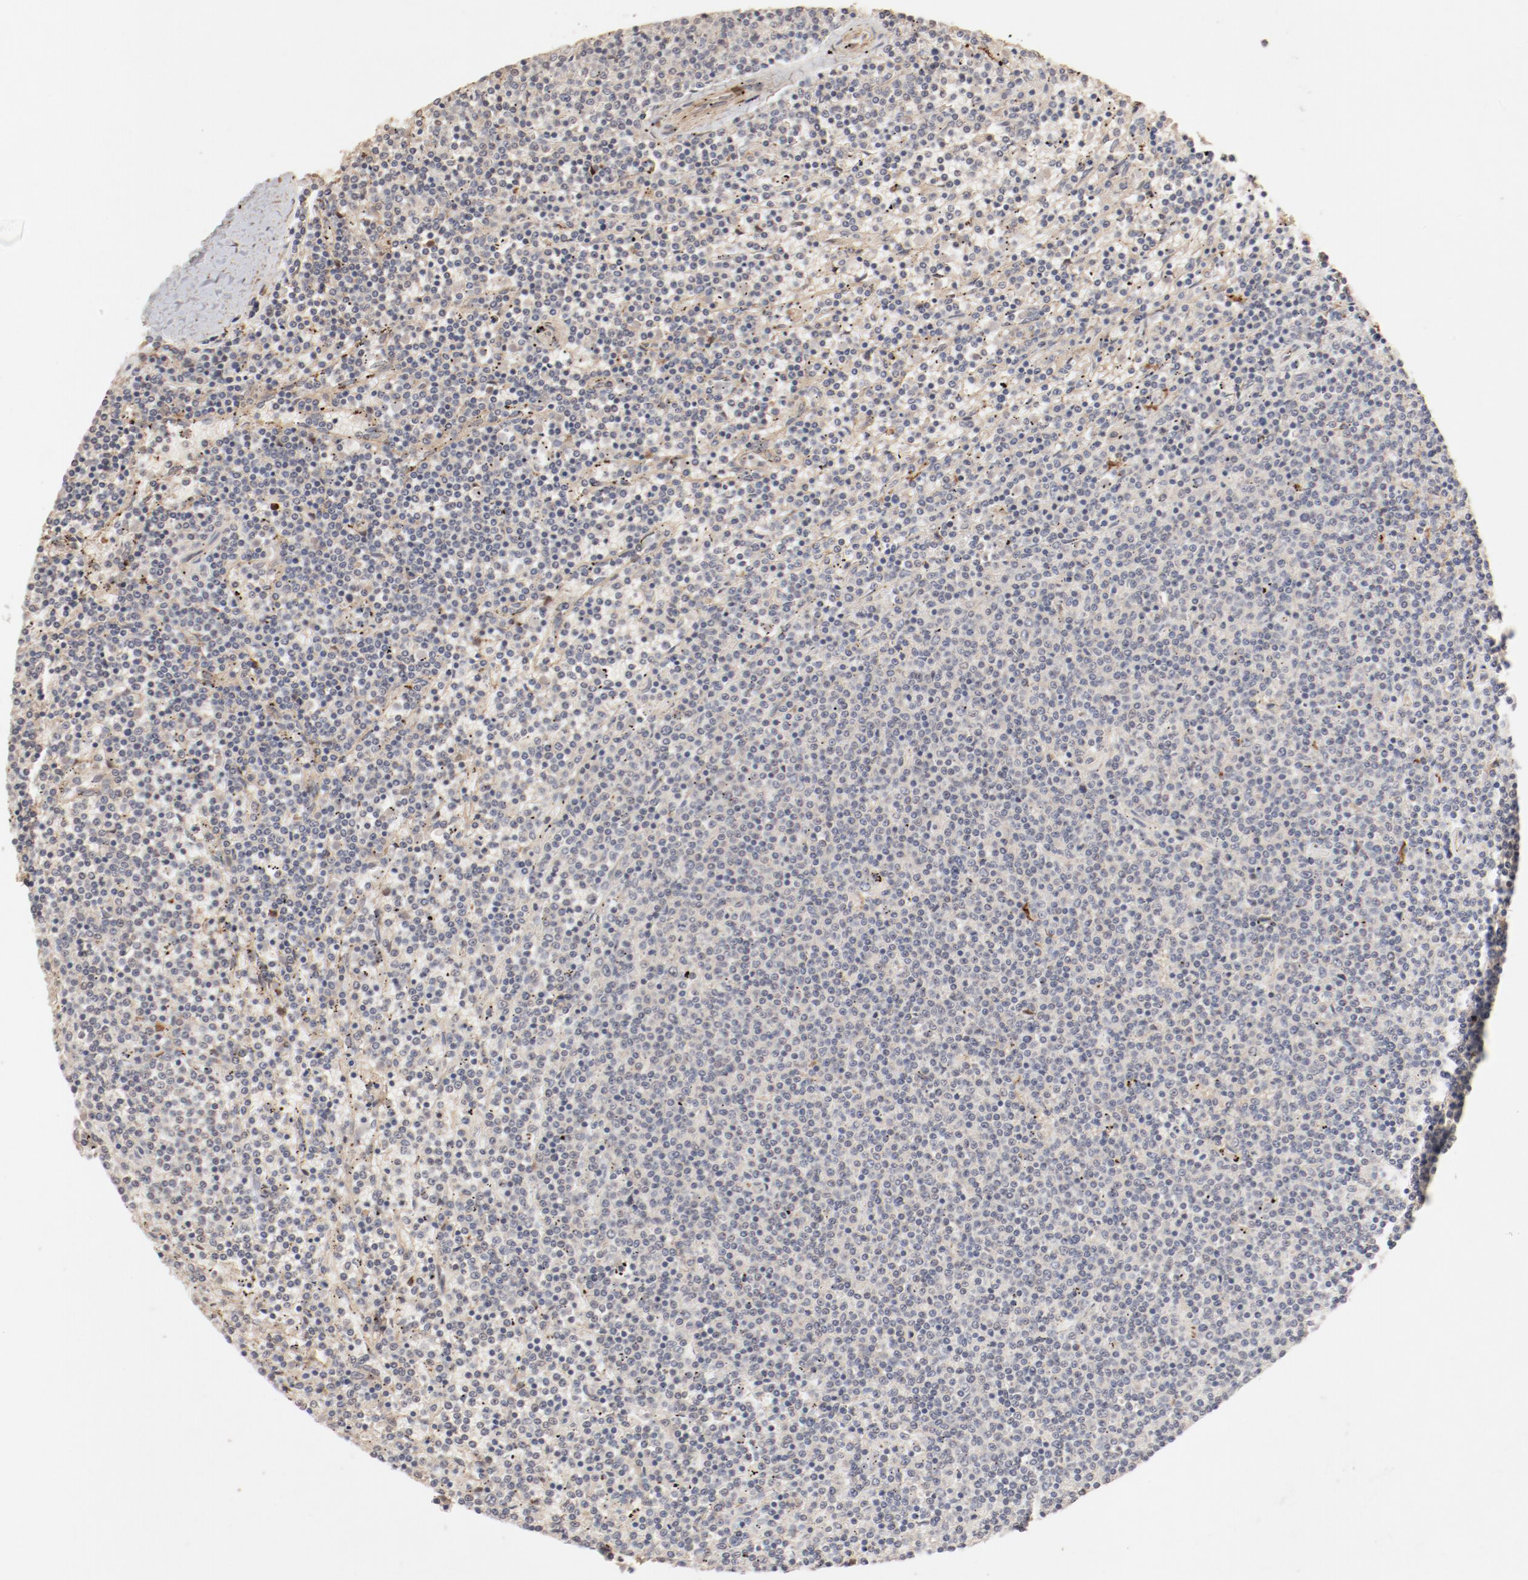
{"staining": {"intensity": "weak", "quantity": "<25%", "location": "cytoplasmic/membranous"}, "tissue": "lymphoma", "cell_type": "Tumor cells", "image_type": "cancer", "snomed": [{"axis": "morphology", "description": "Malignant lymphoma, non-Hodgkin's type, Low grade"}, {"axis": "topography", "description": "Spleen"}], "caption": "The immunohistochemistry (IHC) image has no significant staining in tumor cells of lymphoma tissue.", "gene": "IL3RA", "patient": {"sex": "female", "age": 50}}